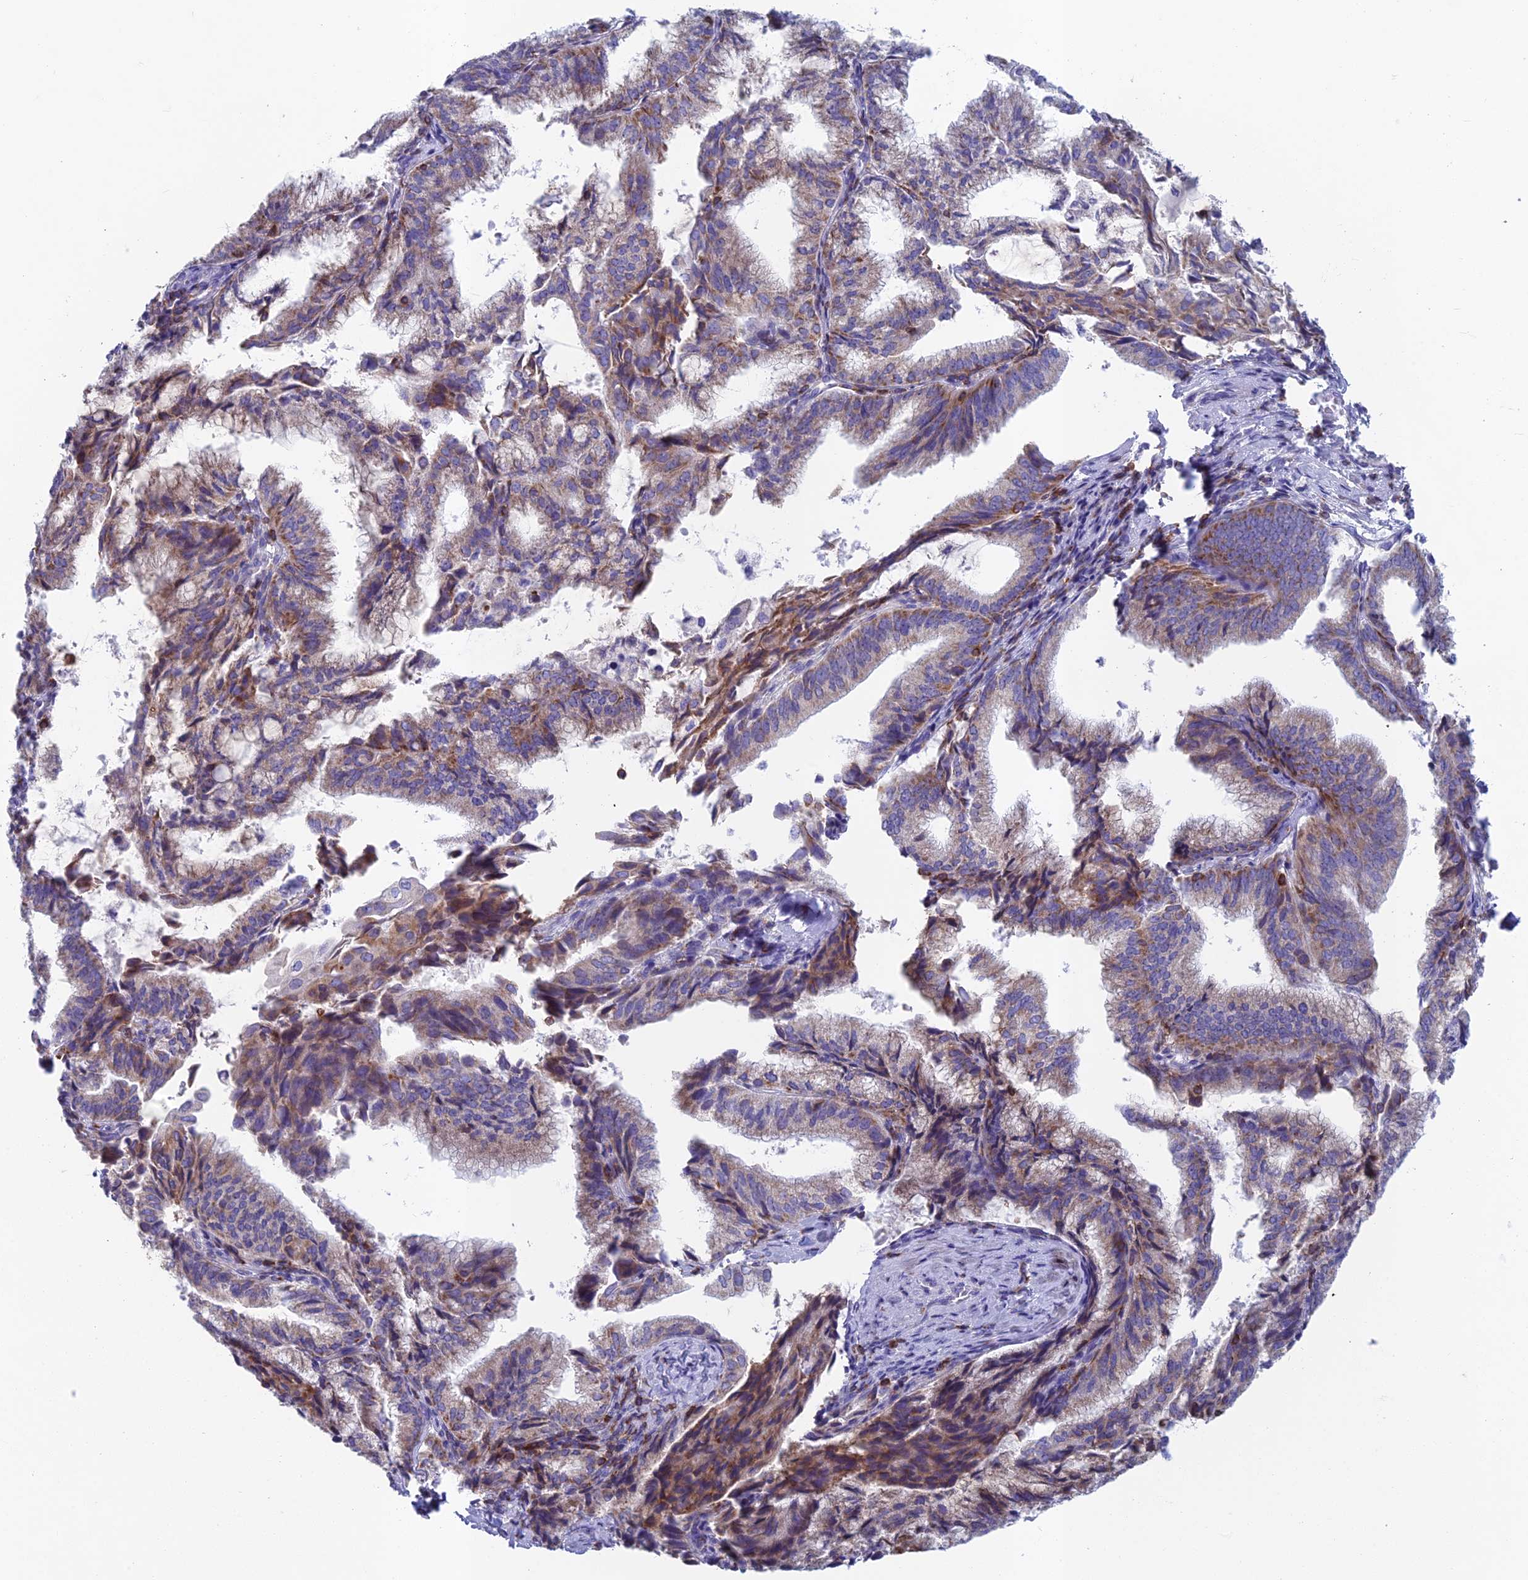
{"staining": {"intensity": "moderate", "quantity": "25%-75%", "location": "cytoplasmic/membranous"}, "tissue": "endometrial cancer", "cell_type": "Tumor cells", "image_type": "cancer", "snomed": [{"axis": "morphology", "description": "Adenocarcinoma, NOS"}, {"axis": "topography", "description": "Endometrium"}], "caption": "Endometrial cancer was stained to show a protein in brown. There is medium levels of moderate cytoplasmic/membranous positivity in approximately 25%-75% of tumor cells. (IHC, brightfield microscopy, high magnification).", "gene": "ABI3BP", "patient": {"sex": "female", "age": 49}}